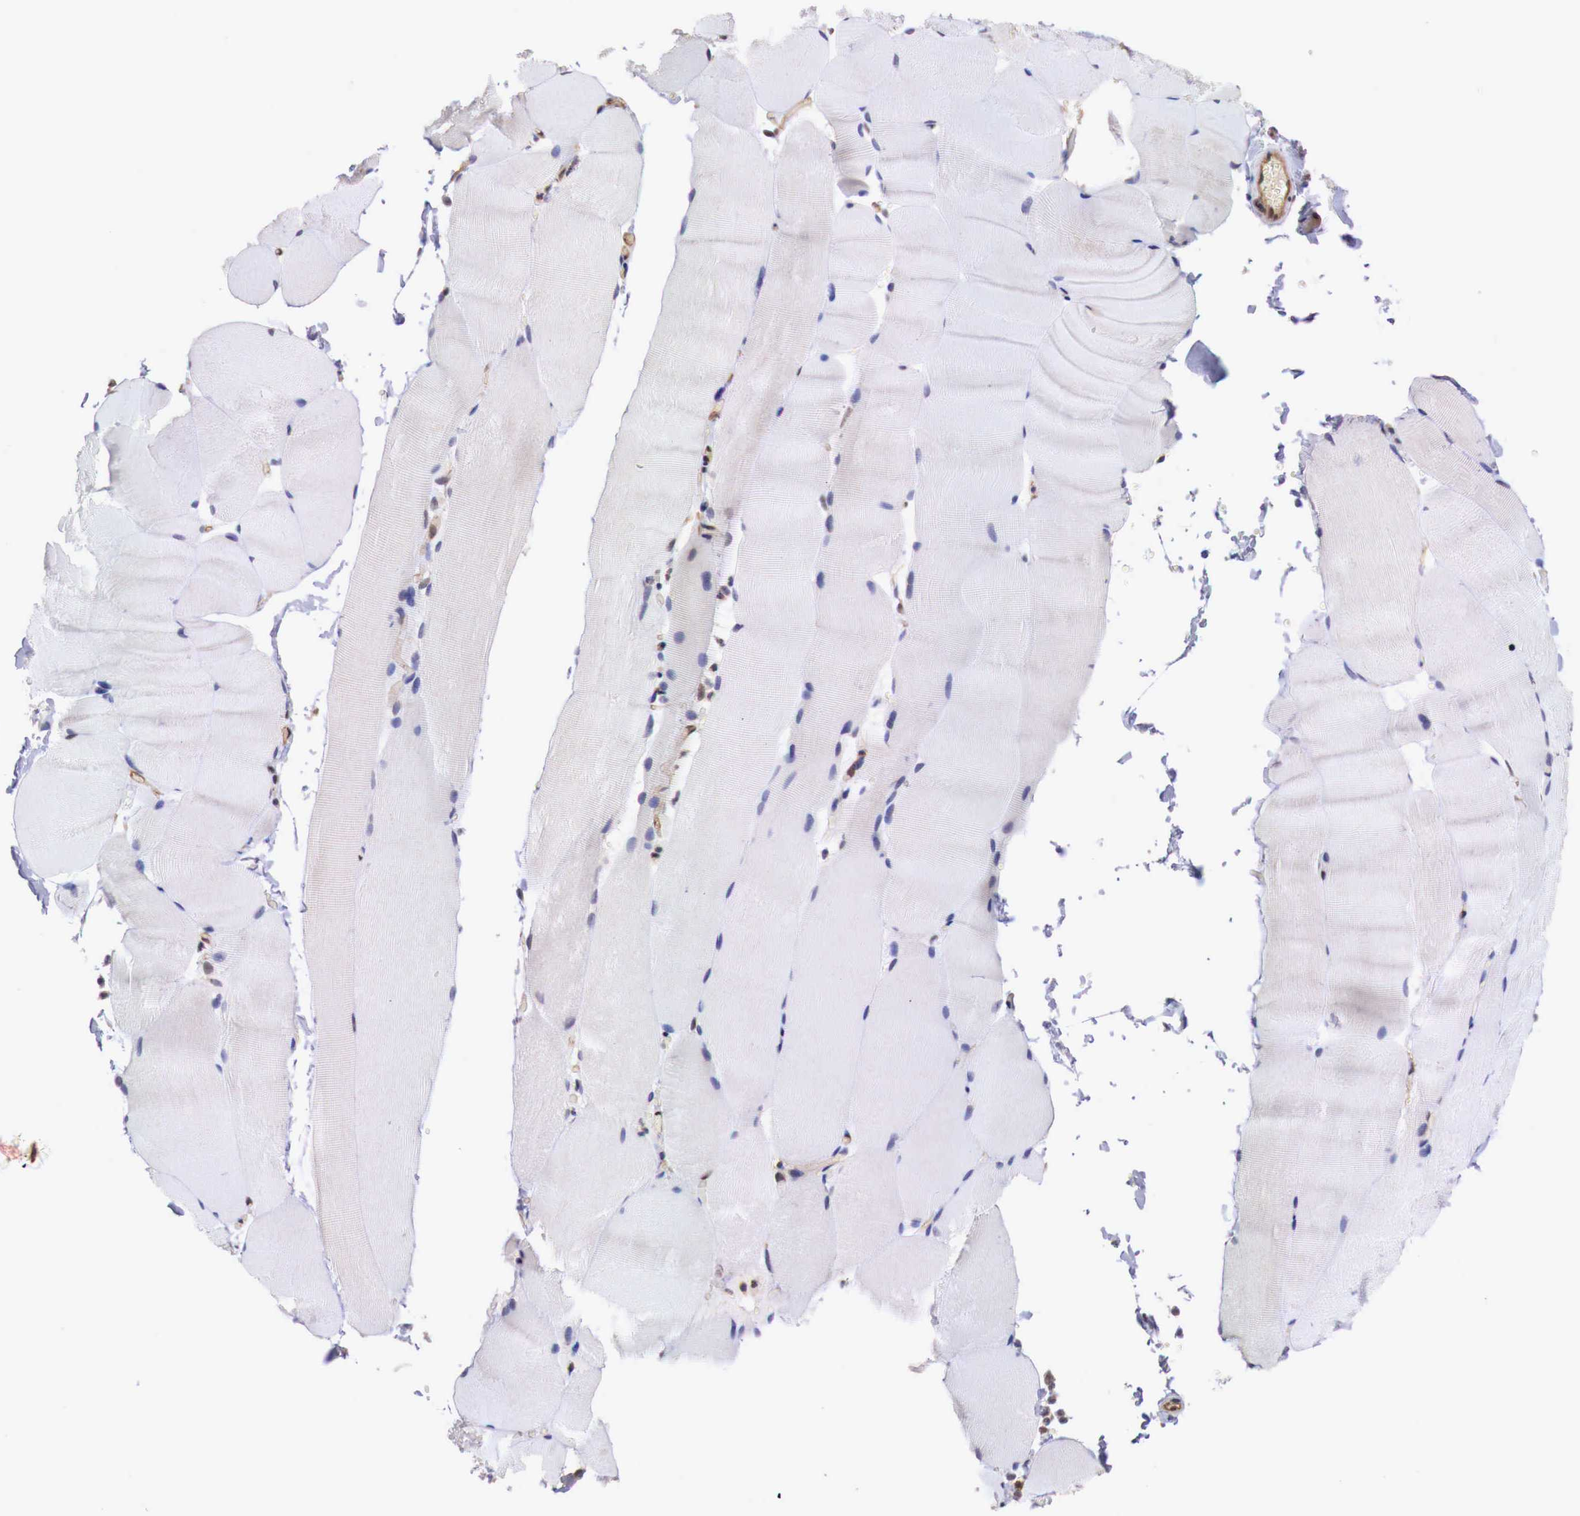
{"staining": {"intensity": "negative", "quantity": "none", "location": "none"}, "tissue": "skeletal muscle", "cell_type": "Myocytes", "image_type": "normal", "snomed": [{"axis": "morphology", "description": "Normal tissue, NOS"}, {"axis": "topography", "description": "Skeletal muscle"}], "caption": "This image is of benign skeletal muscle stained with IHC to label a protein in brown with the nuclei are counter-stained blue. There is no positivity in myocytes. (Immunohistochemistry (ihc), brightfield microscopy, high magnification).", "gene": "PABIR2", "patient": {"sex": "male", "age": 71}}